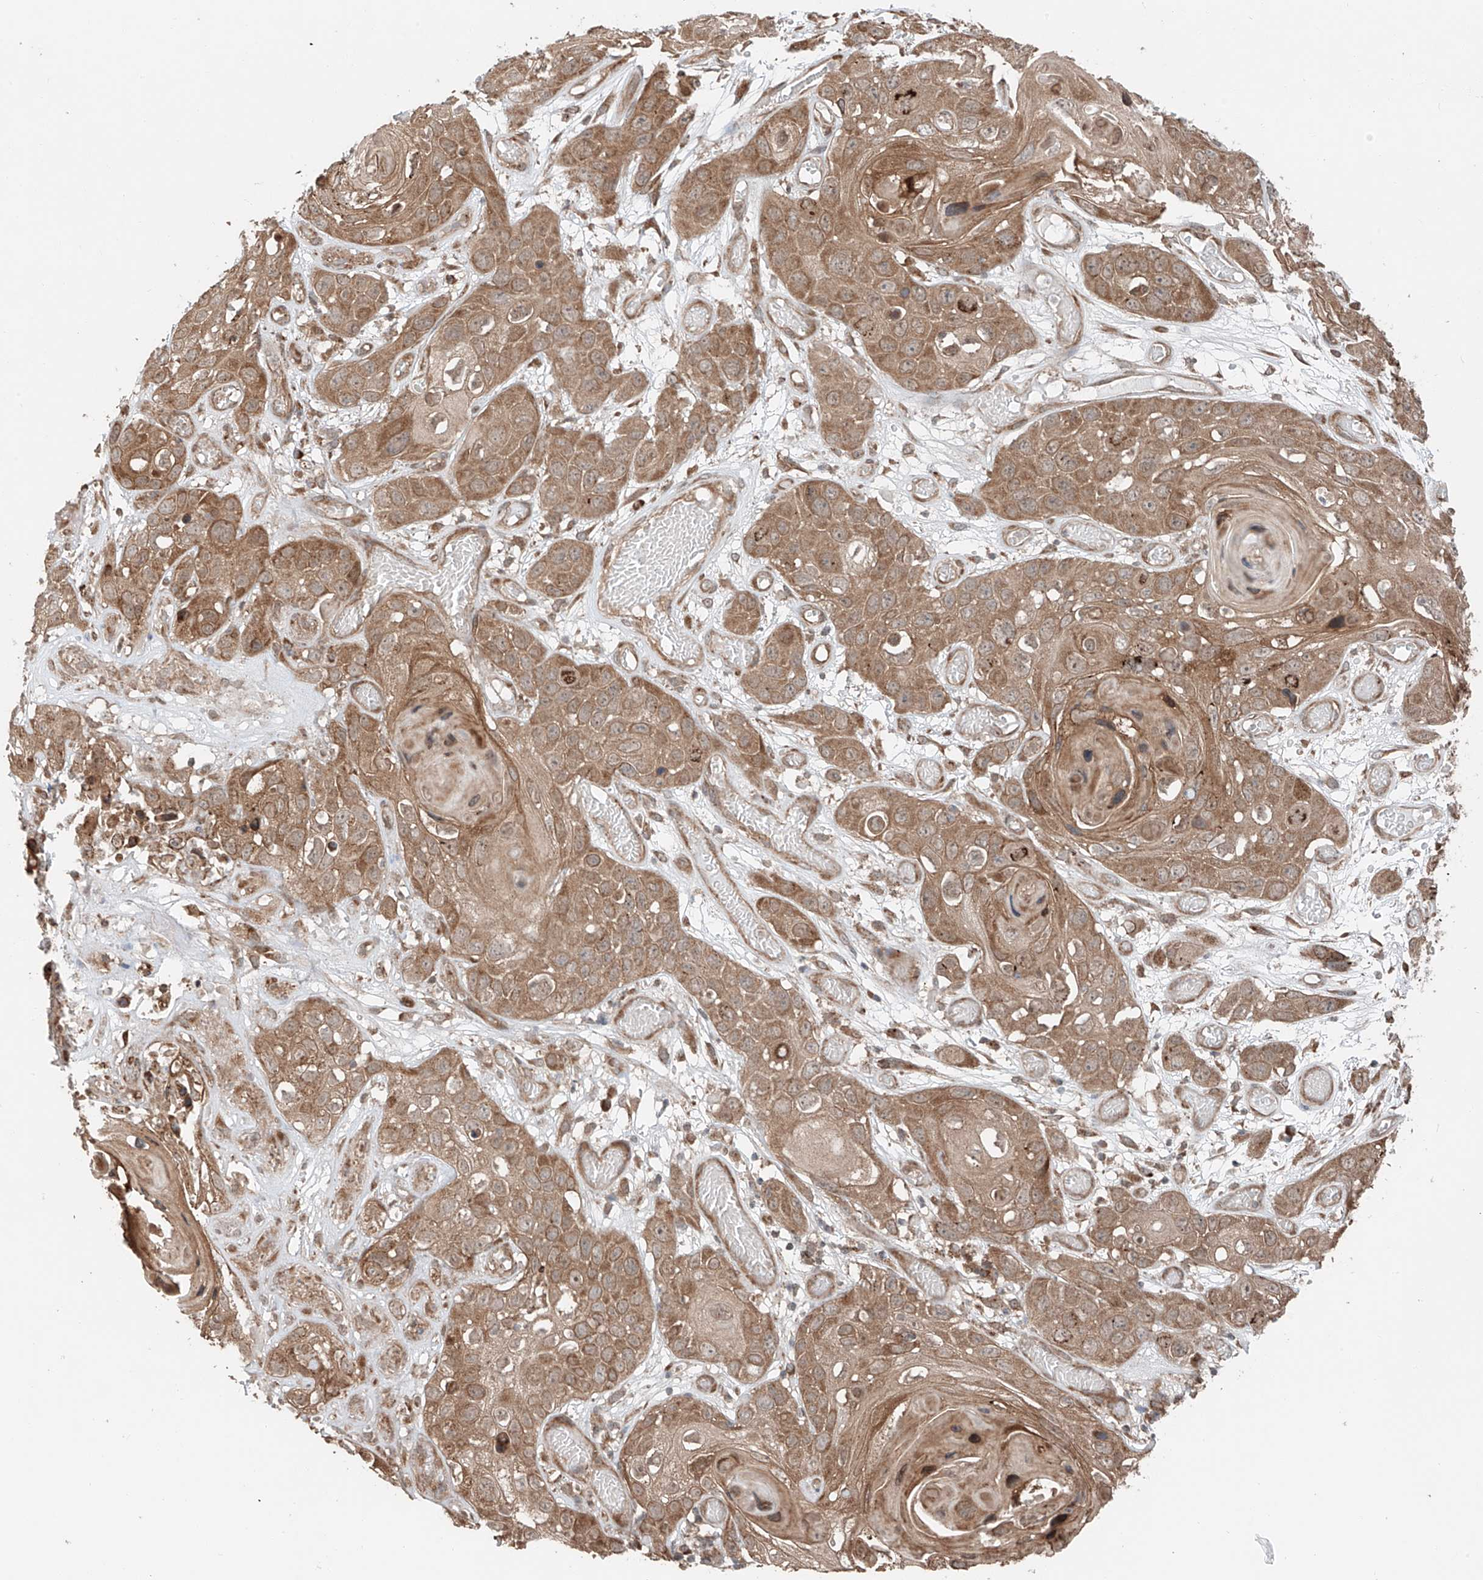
{"staining": {"intensity": "moderate", "quantity": ">75%", "location": "cytoplasmic/membranous"}, "tissue": "skin cancer", "cell_type": "Tumor cells", "image_type": "cancer", "snomed": [{"axis": "morphology", "description": "Squamous cell carcinoma, NOS"}, {"axis": "topography", "description": "Skin"}], "caption": "This image exhibits skin cancer (squamous cell carcinoma) stained with immunohistochemistry (IHC) to label a protein in brown. The cytoplasmic/membranous of tumor cells show moderate positivity for the protein. Nuclei are counter-stained blue.", "gene": "CEP162", "patient": {"sex": "male", "age": 55}}